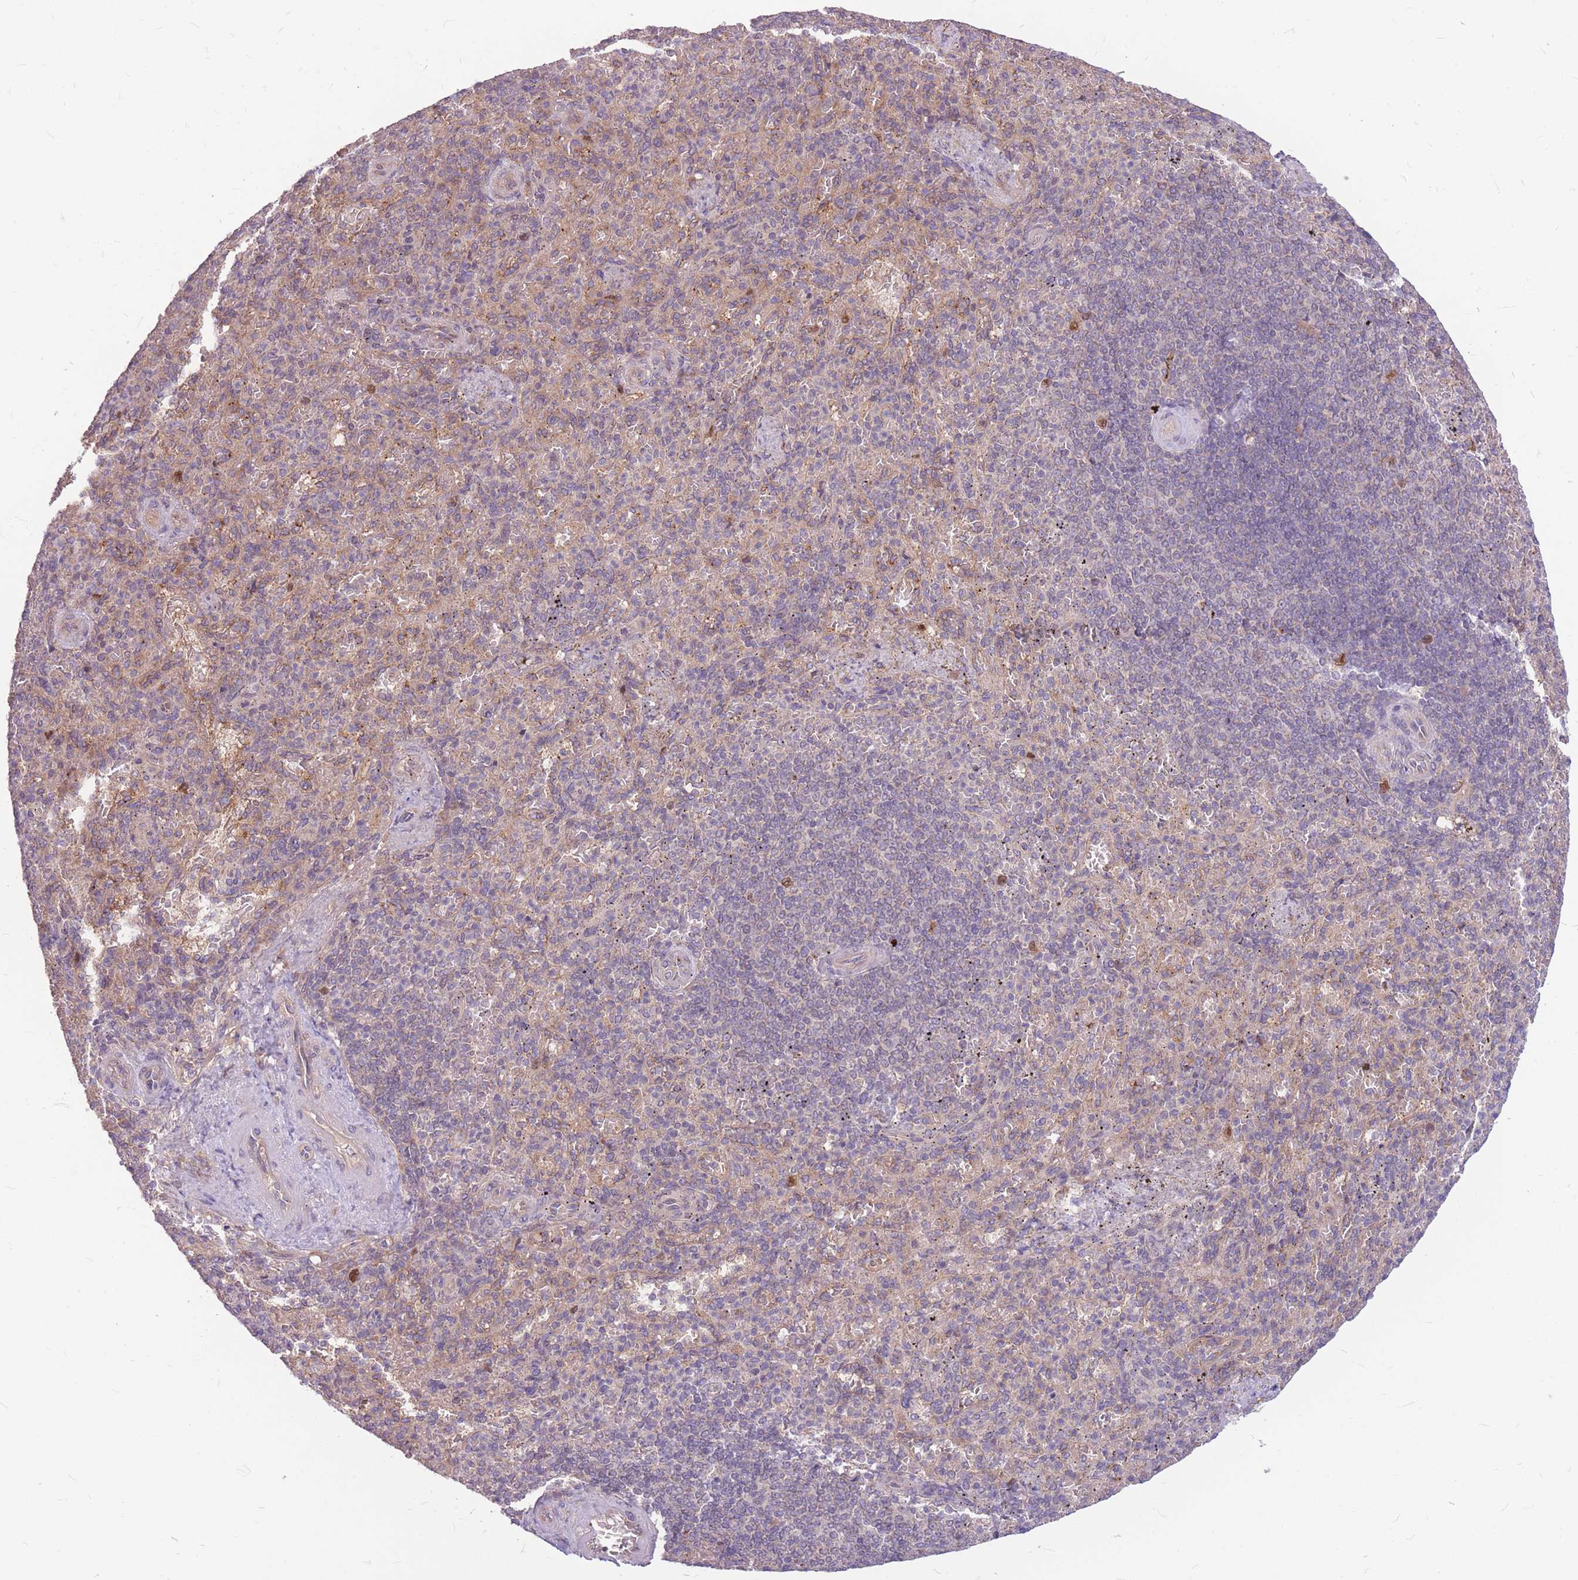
{"staining": {"intensity": "negative", "quantity": "none", "location": "none"}, "tissue": "spleen", "cell_type": "Cells in red pulp", "image_type": "normal", "snomed": [{"axis": "morphology", "description": "Normal tissue, NOS"}, {"axis": "topography", "description": "Spleen"}], "caption": "A micrograph of human spleen is negative for staining in cells in red pulp. (Immunohistochemistry, brightfield microscopy, high magnification).", "gene": "GMNN", "patient": {"sex": "female", "age": 74}}